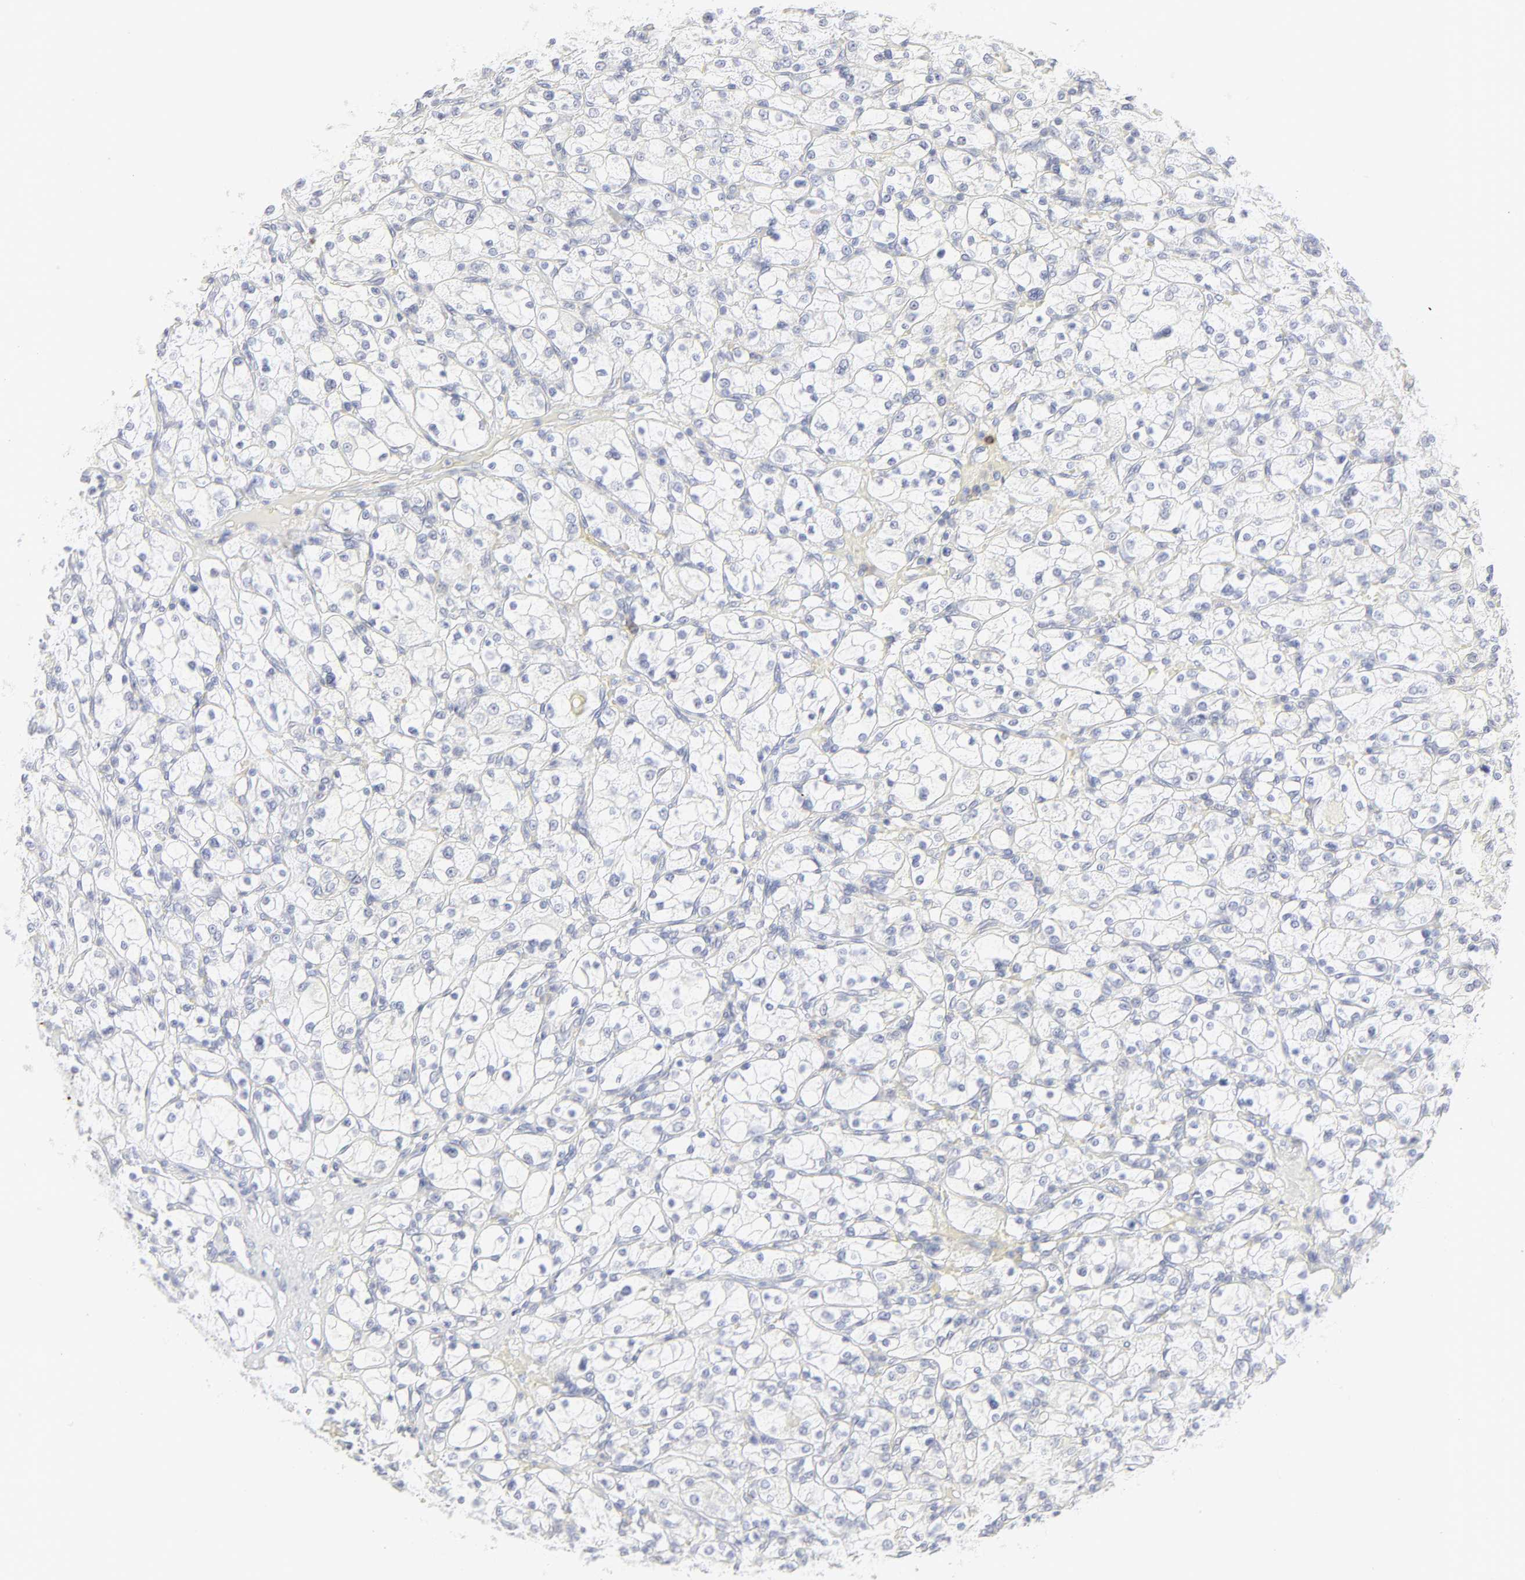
{"staining": {"intensity": "negative", "quantity": "none", "location": "none"}, "tissue": "renal cancer", "cell_type": "Tumor cells", "image_type": "cancer", "snomed": [{"axis": "morphology", "description": "Adenocarcinoma, NOS"}, {"axis": "topography", "description": "Kidney"}], "caption": "The photomicrograph shows no staining of tumor cells in renal cancer (adenocarcinoma). (DAB immunohistochemistry (IHC), high magnification).", "gene": "CCR7", "patient": {"sex": "female", "age": 83}}